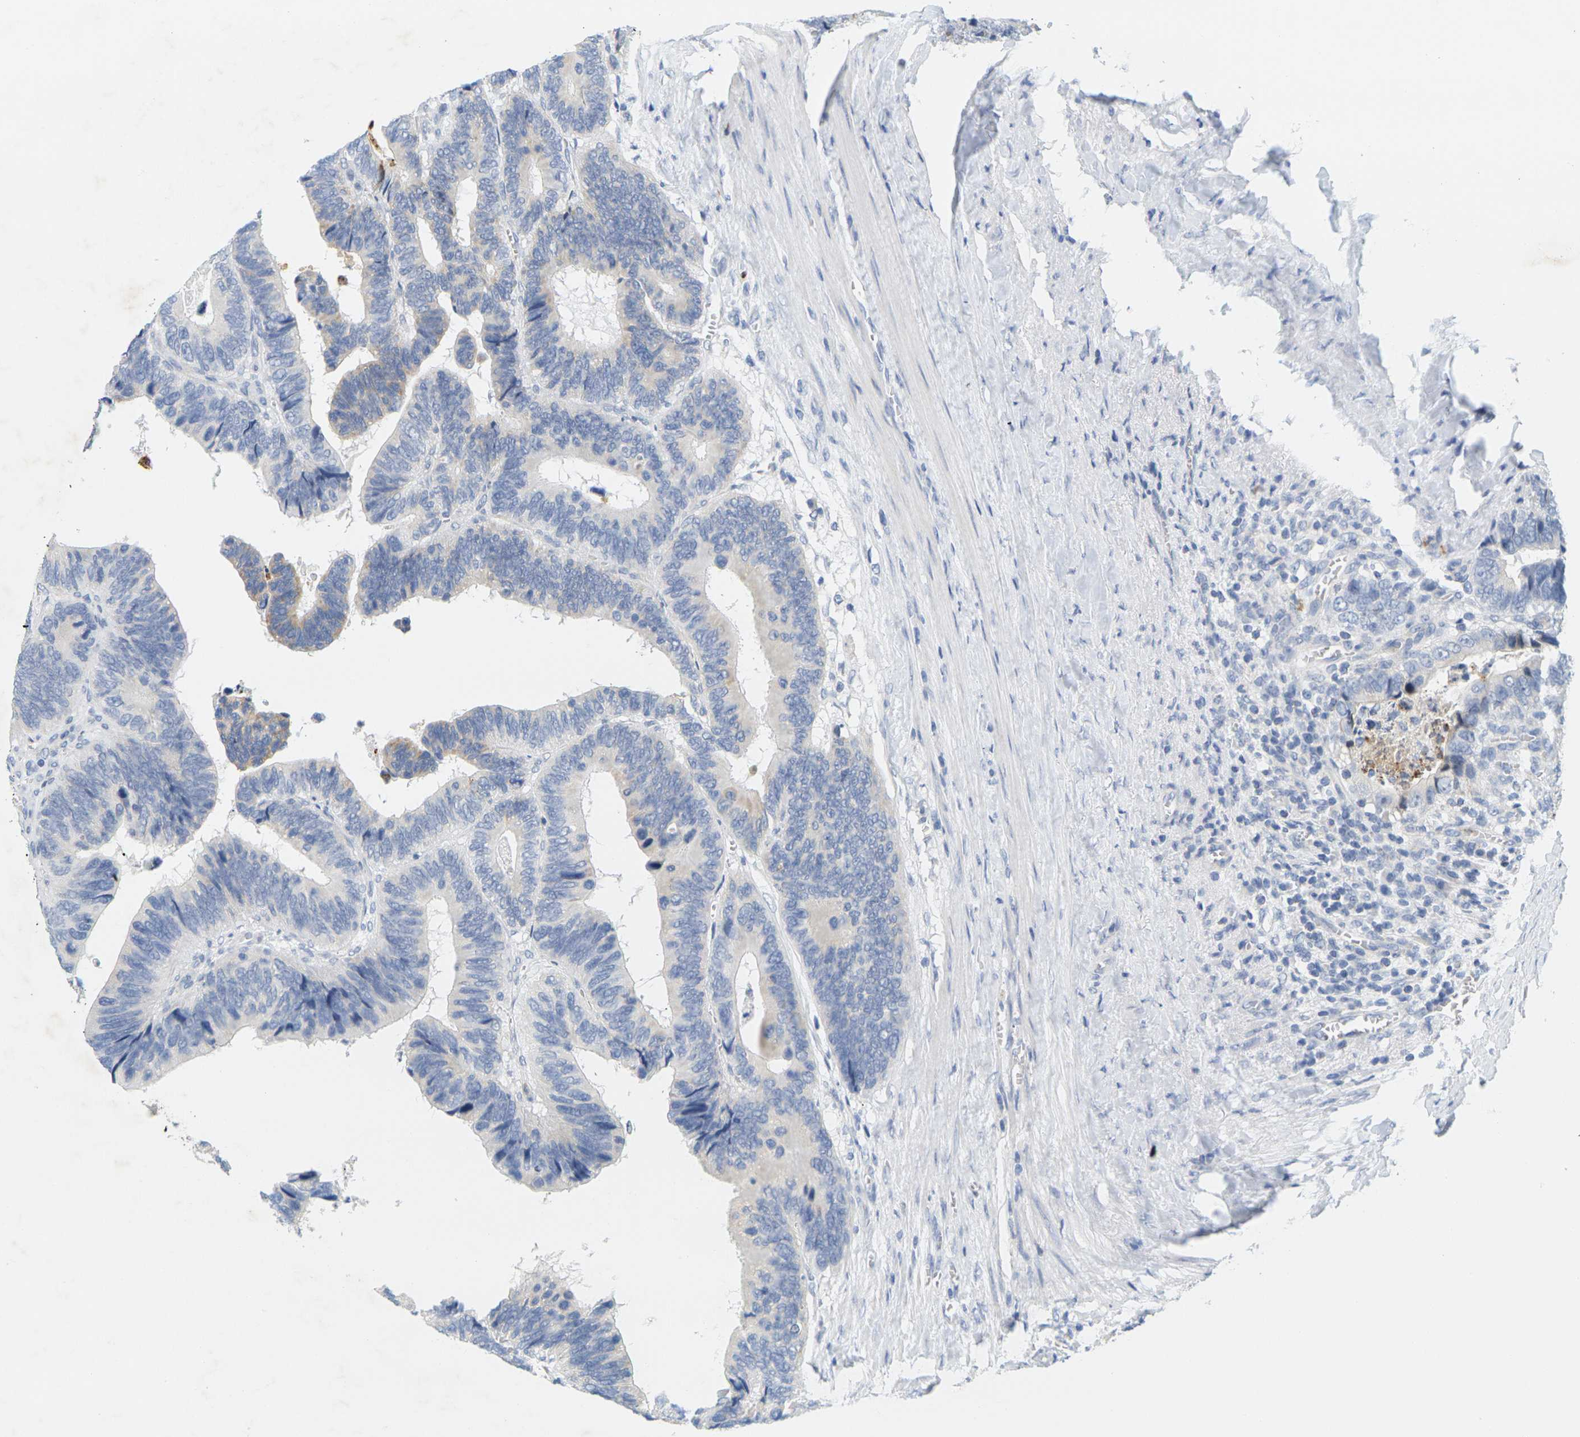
{"staining": {"intensity": "negative", "quantity": "none", "location": "none"}, "tissue": "colorectal cancer", "cell_type": "Tumor cells", "image_type": "cancer", "snomed": [{"axis": "morphology", "description": "Adenocarcinoma, NOS"}, {"axis": "topography", "description": "Colon"}], "caption": "The image displays no staining of tumor cells in colorectal cancer.", "gene": "KLK5", "patient": {"sex": "male", "age": 72}}